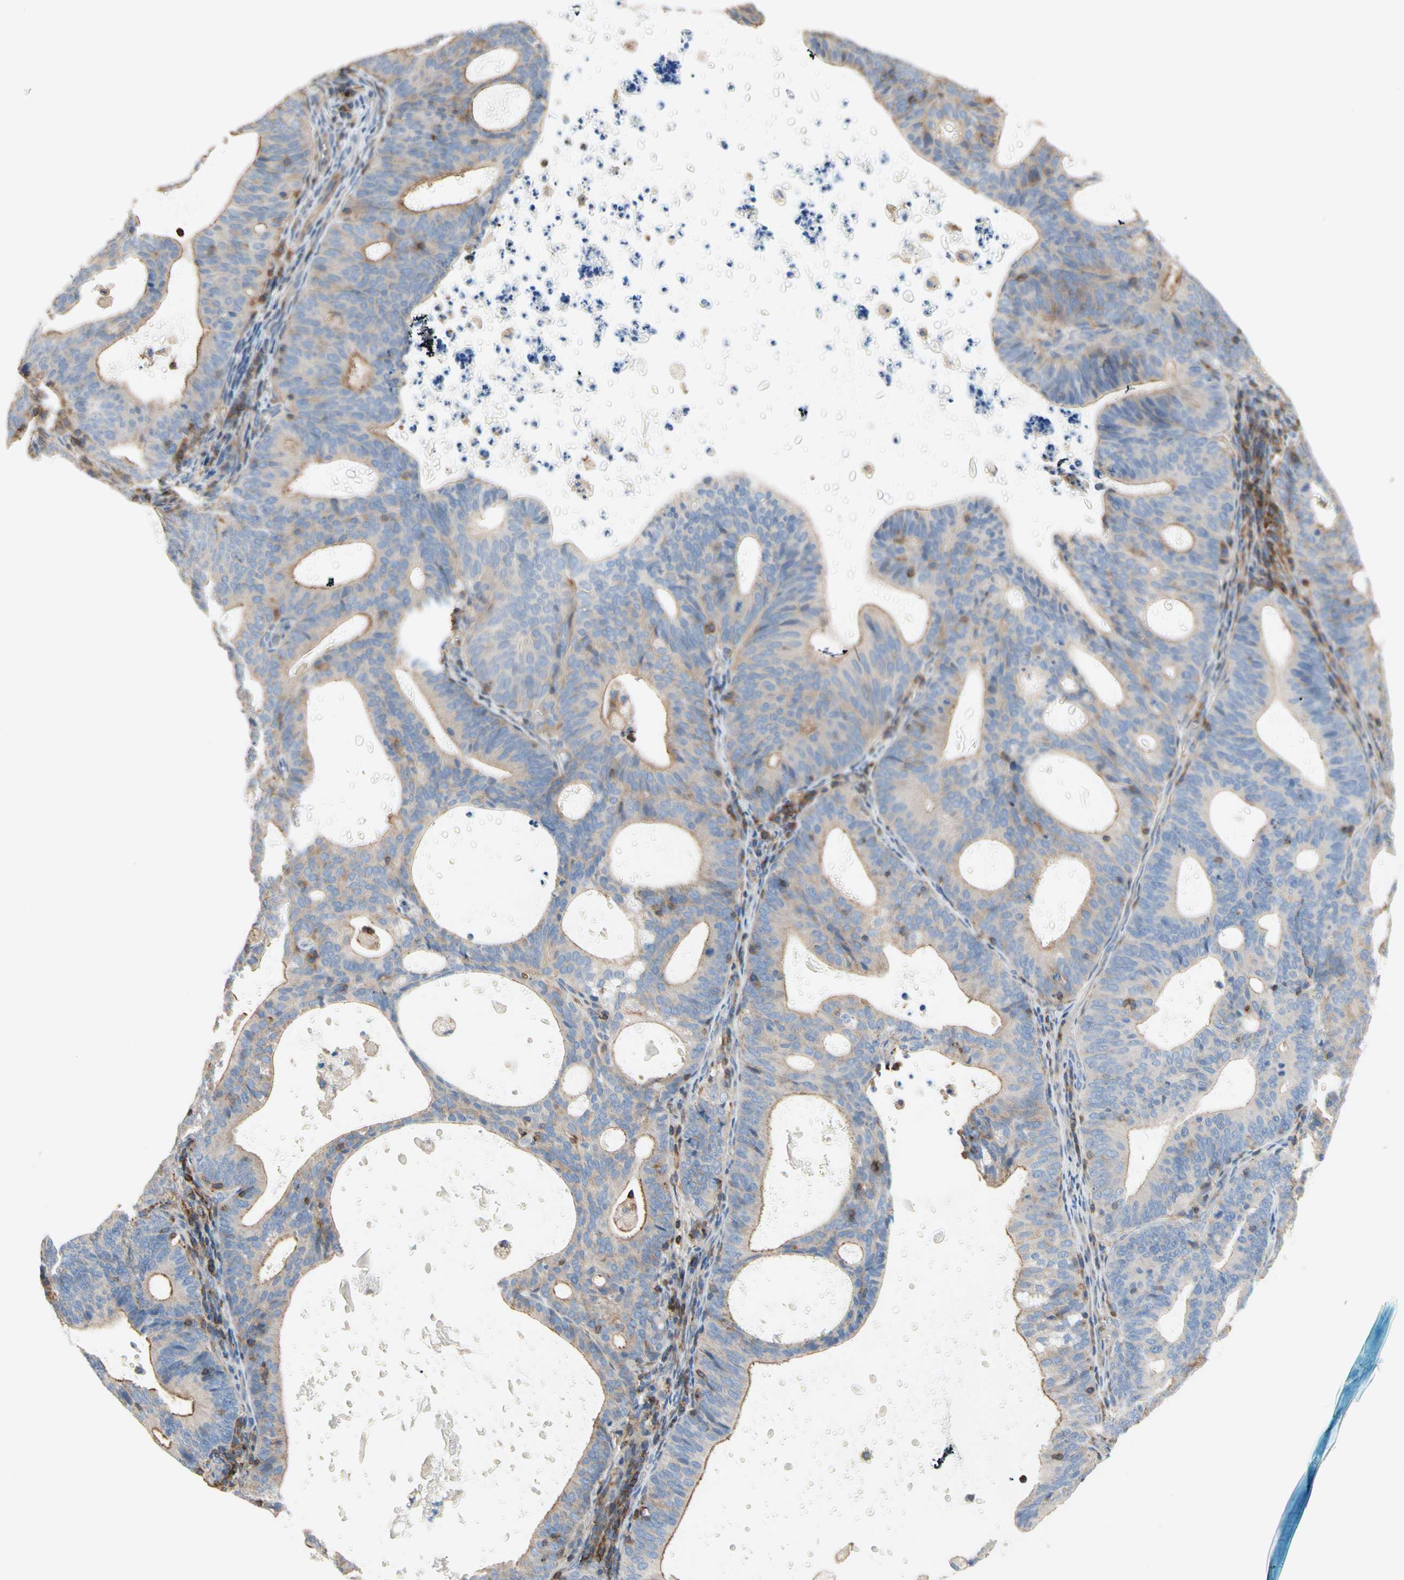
{"staining": {"intensity": "weak", "quantity": "25%-75%", "location": "cytoplasmic/membranous"}, "tissue": "endometrial cancer", "cell_type": "Tumor cells", "image_type": "cancer", "snomed": [{"axis": "morphology", "description": "Adenocarcinoma, NOS"}, {"axis": "topography", "description": "Uterus"}], "caption": "Protein expression analysis of human endometrial adenocarcinoma reveals weak cytoplasmic/membranous positivity in about 25%-75% of tumor cells.", "gene": "SEMA4C", "patient": {"sex": "female", "age": 83}}